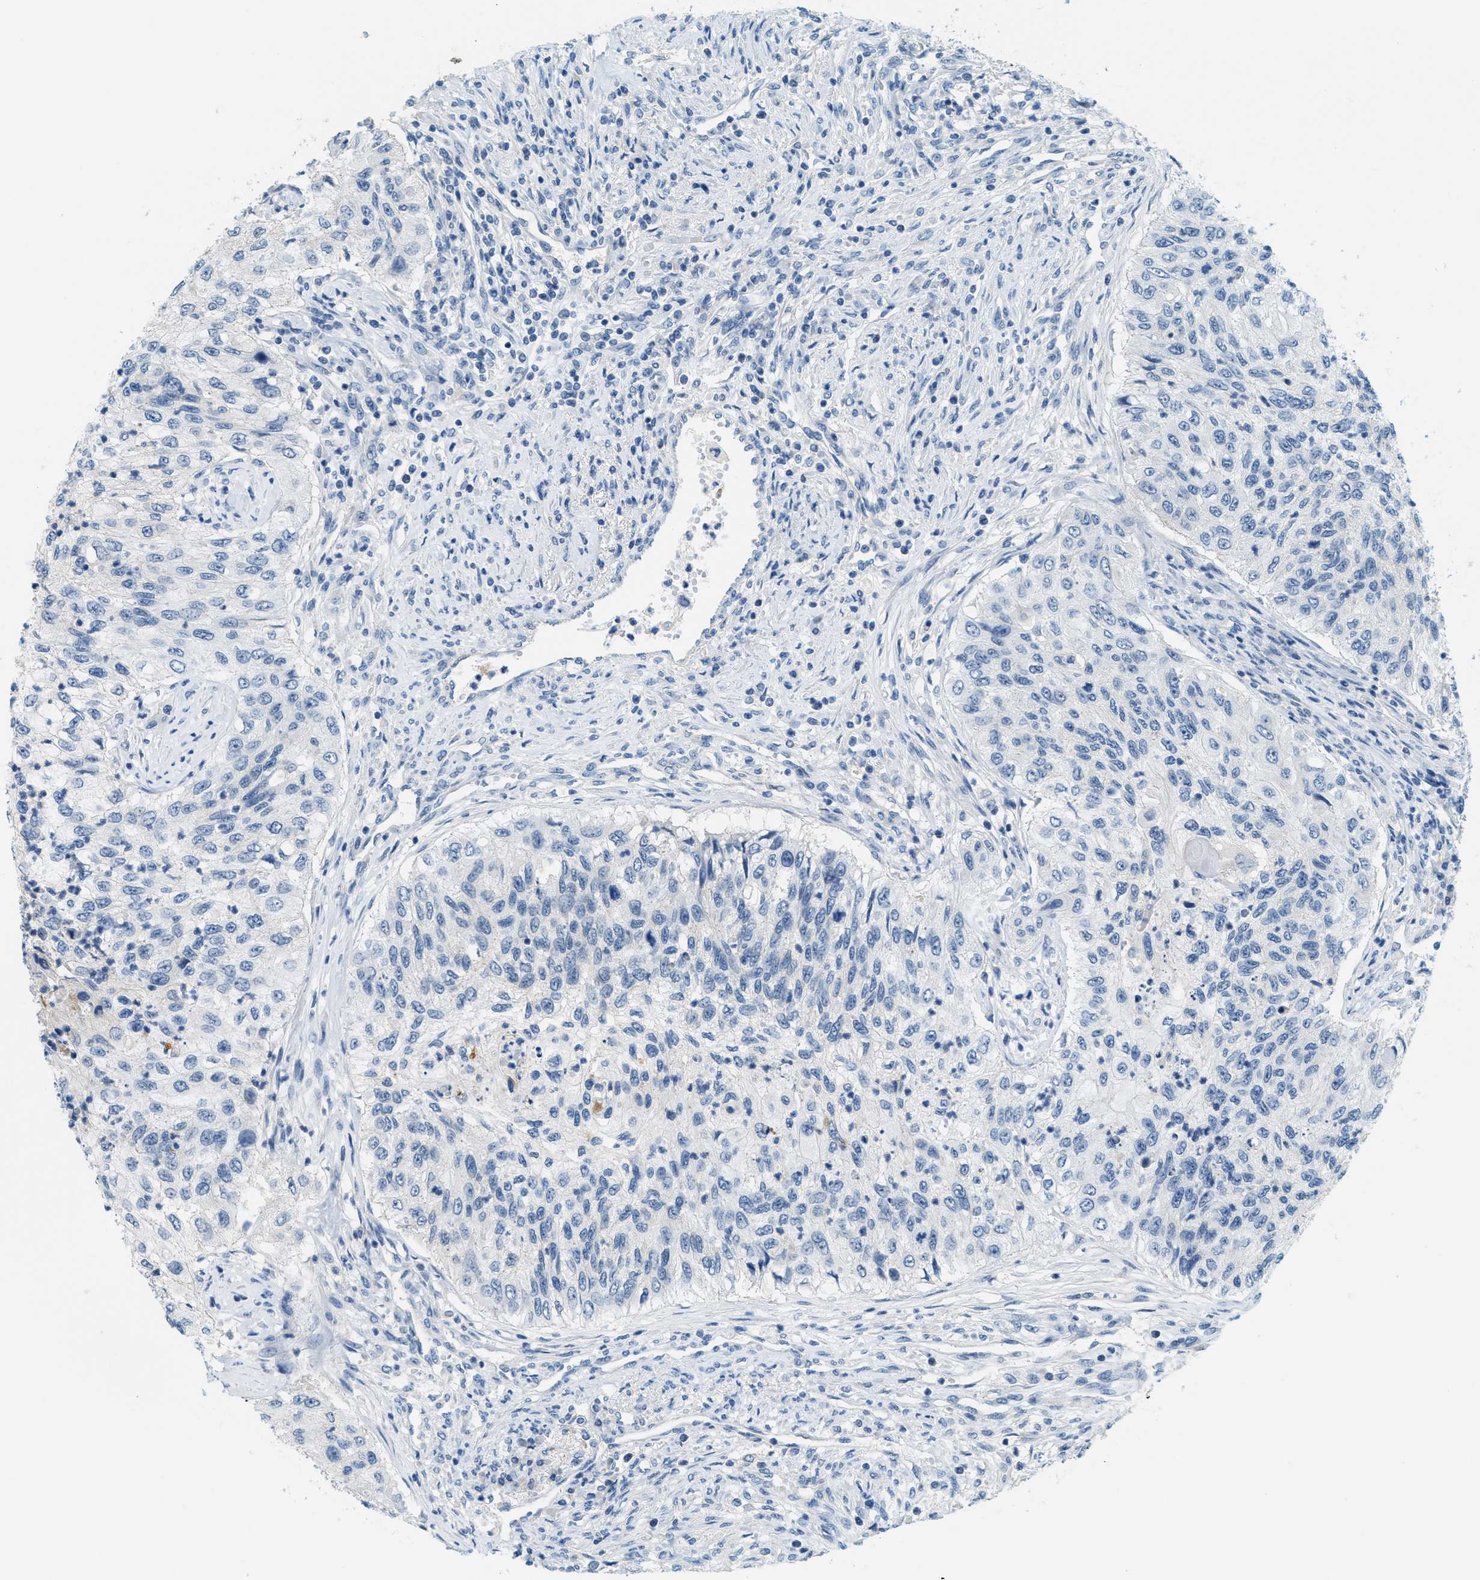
{"staining": {"intensity": "negative", "quantity": "none", "location": "none"}, "tissue": "urothelial cancer", "cell_type": "Tumor cells", "image_type": "cancer", "snomed": [{"axis": "morphology", "description": "Urothelial carcinoma, High grade"}, {"axis": "topography", "description": "Urinary bladder"}], "caption": "Urothelial carcinoma (high-grade) was stained to show a protein in brown. There is no significant expression in tumor cells. (IHC, brightfield microscopy, high magnification).", "gene": "CYP4X1", "patient": {"sex": "female", "age": 60}}